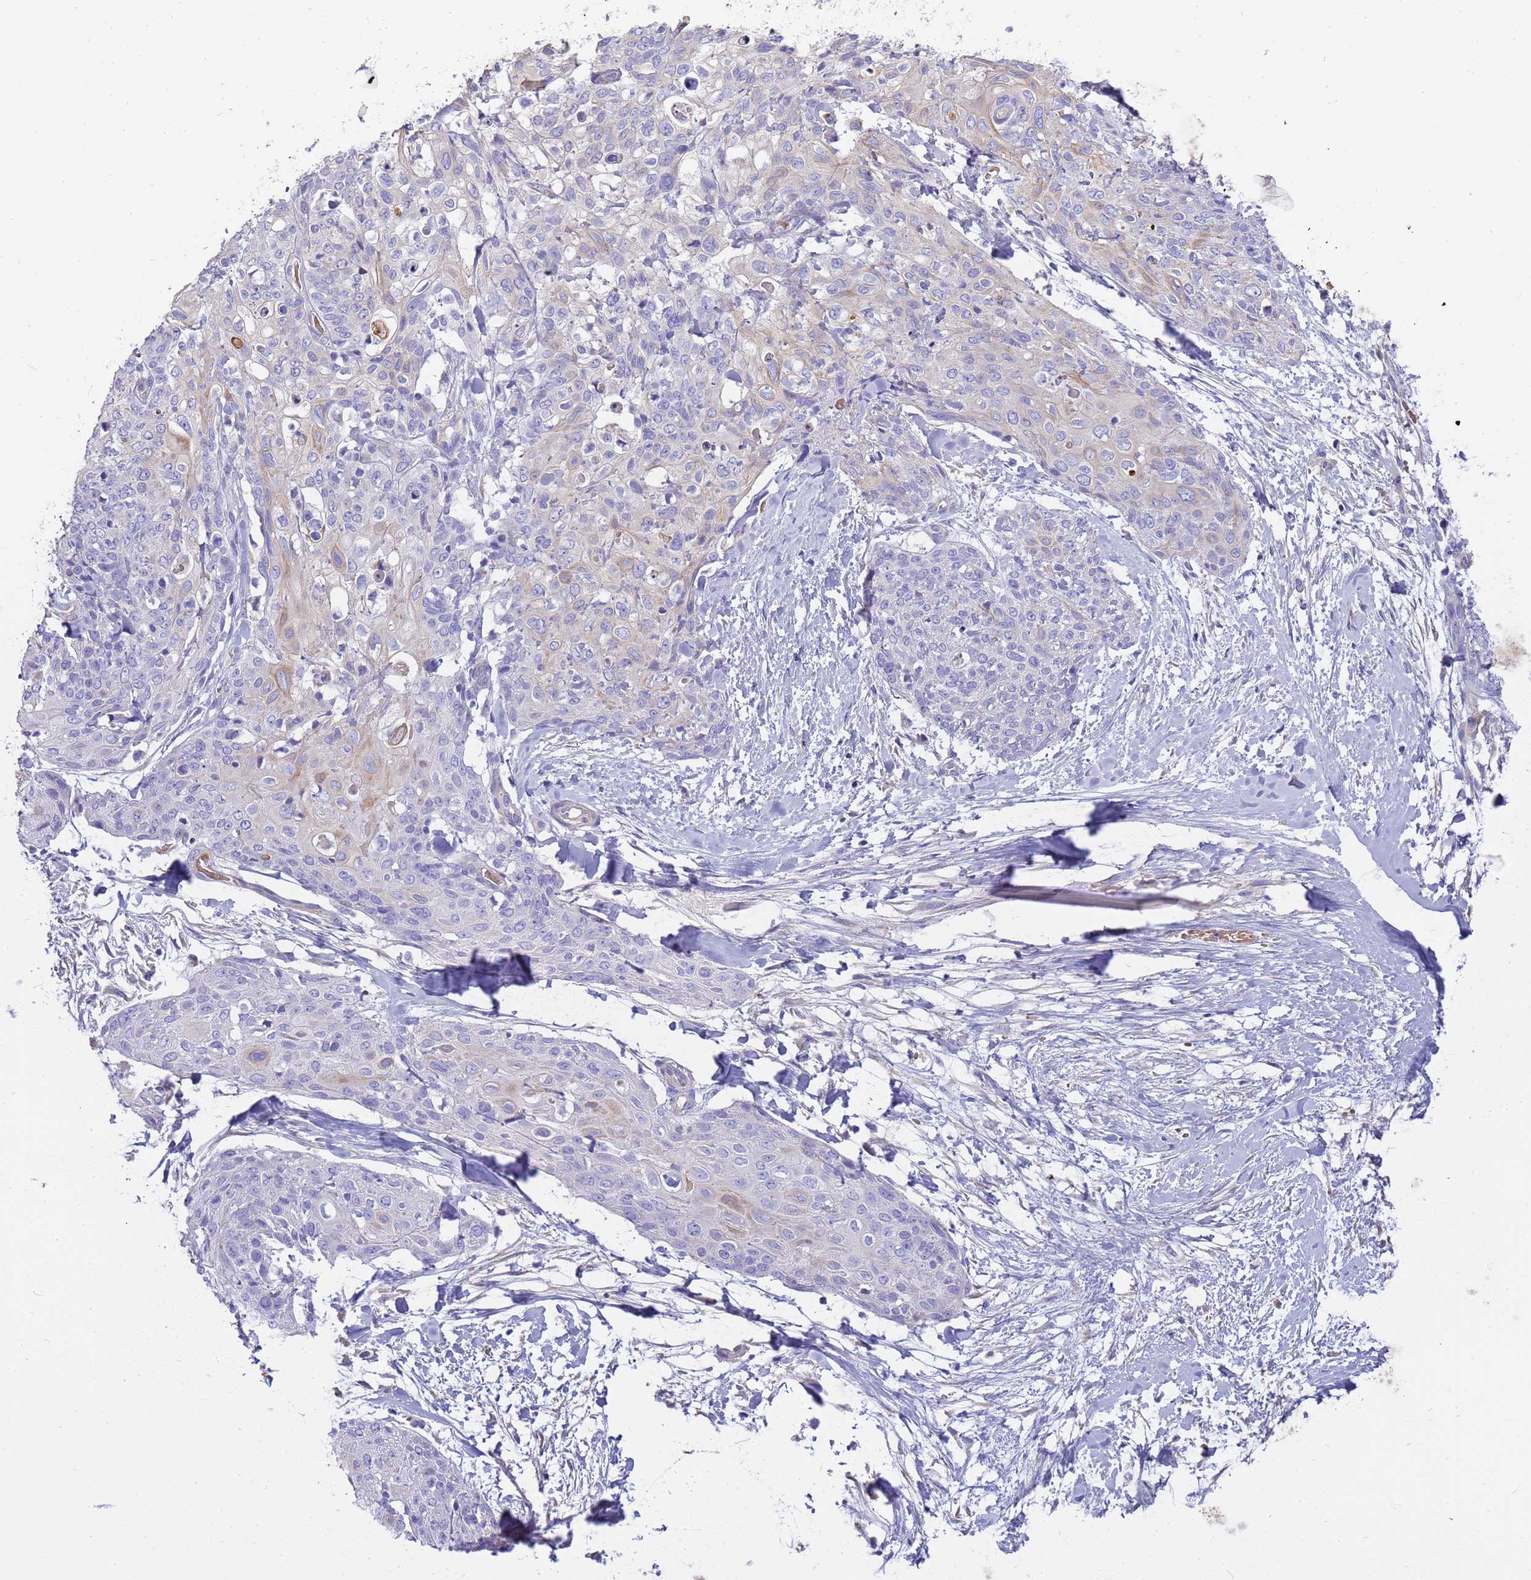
{"staining": {"intensity": "negative", "quantity": "none", "location": "none"}, "tissue": "skin cancer", "cell_type": "Tumor cells", "image_type": "cancer", "snomed": [{"axis": "morphology", "description": "Squamous cell carcinoma, NOS"}, {"axis": "topography", "description": "Skin"}, {"axis": "topography", "description": "Vulva"}], "caption": "Tumor cells show no significant protein expression in squamous cell carcinoma (skin).", "gene": "RIPPLY2", "patient": {"sex": "female", "age": 85}}